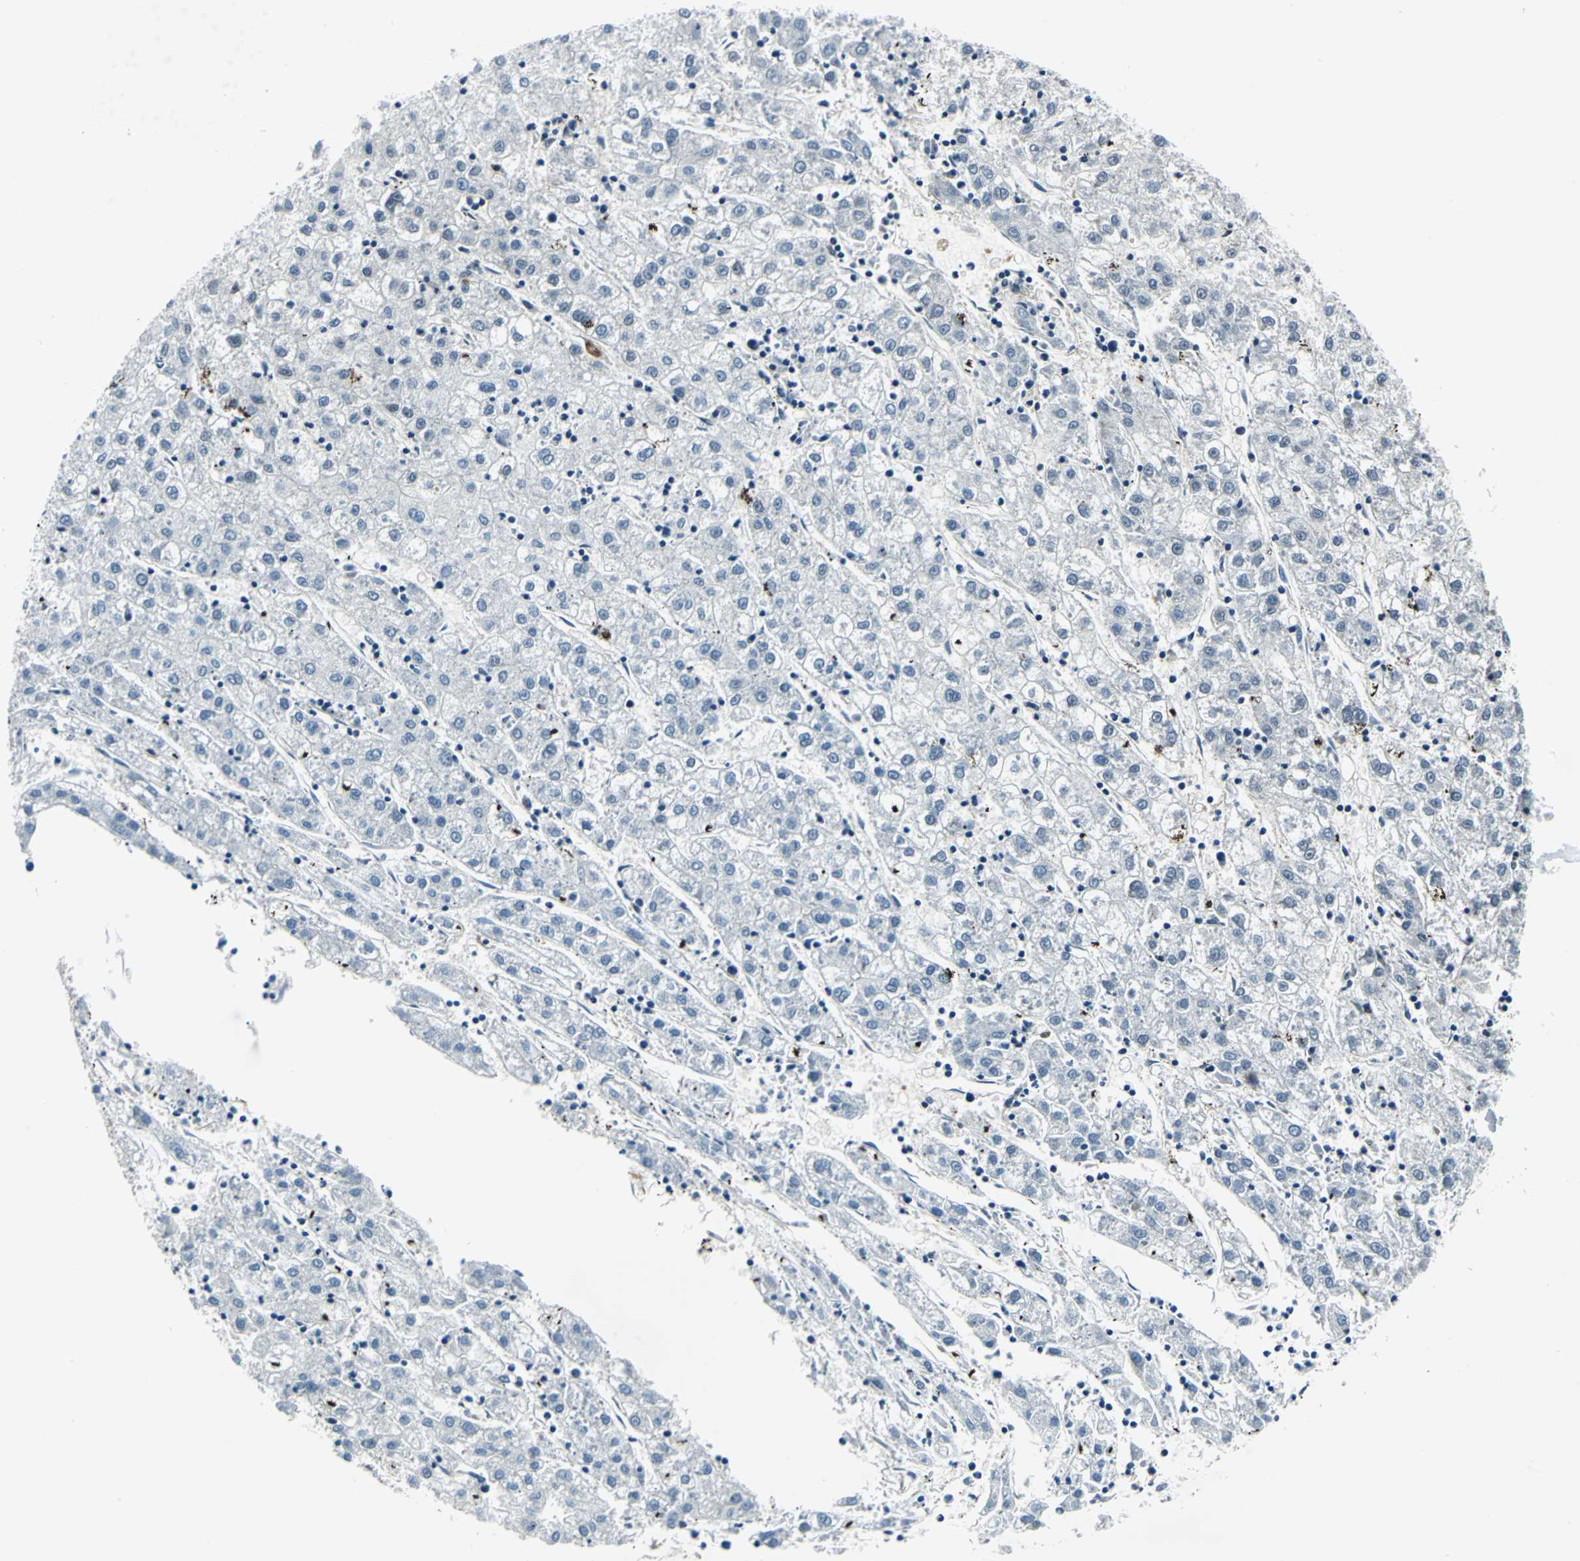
{"staining": {"intensity": "negative", "quantity": "none", "location": "none"}, "tissue": "liver cancer", "cell_type": "Tumor cells", "image_type": "cancer", "snomed": [{"axis": "morphology", "description": "Carcinoma, Hepatocellular, NOS"}, {"axis": "topography", "description": "Liver"}], "caption": "A micrograph of liver cancer (hepatocellular carcinoma) stained for a protein displays no brown staining in tumor cells. (DAB (3,3'-diaminobenzidine) IHC, high magnification).", "gene": "POLR3K", "patient": {"sex": "male", "age": 72}}